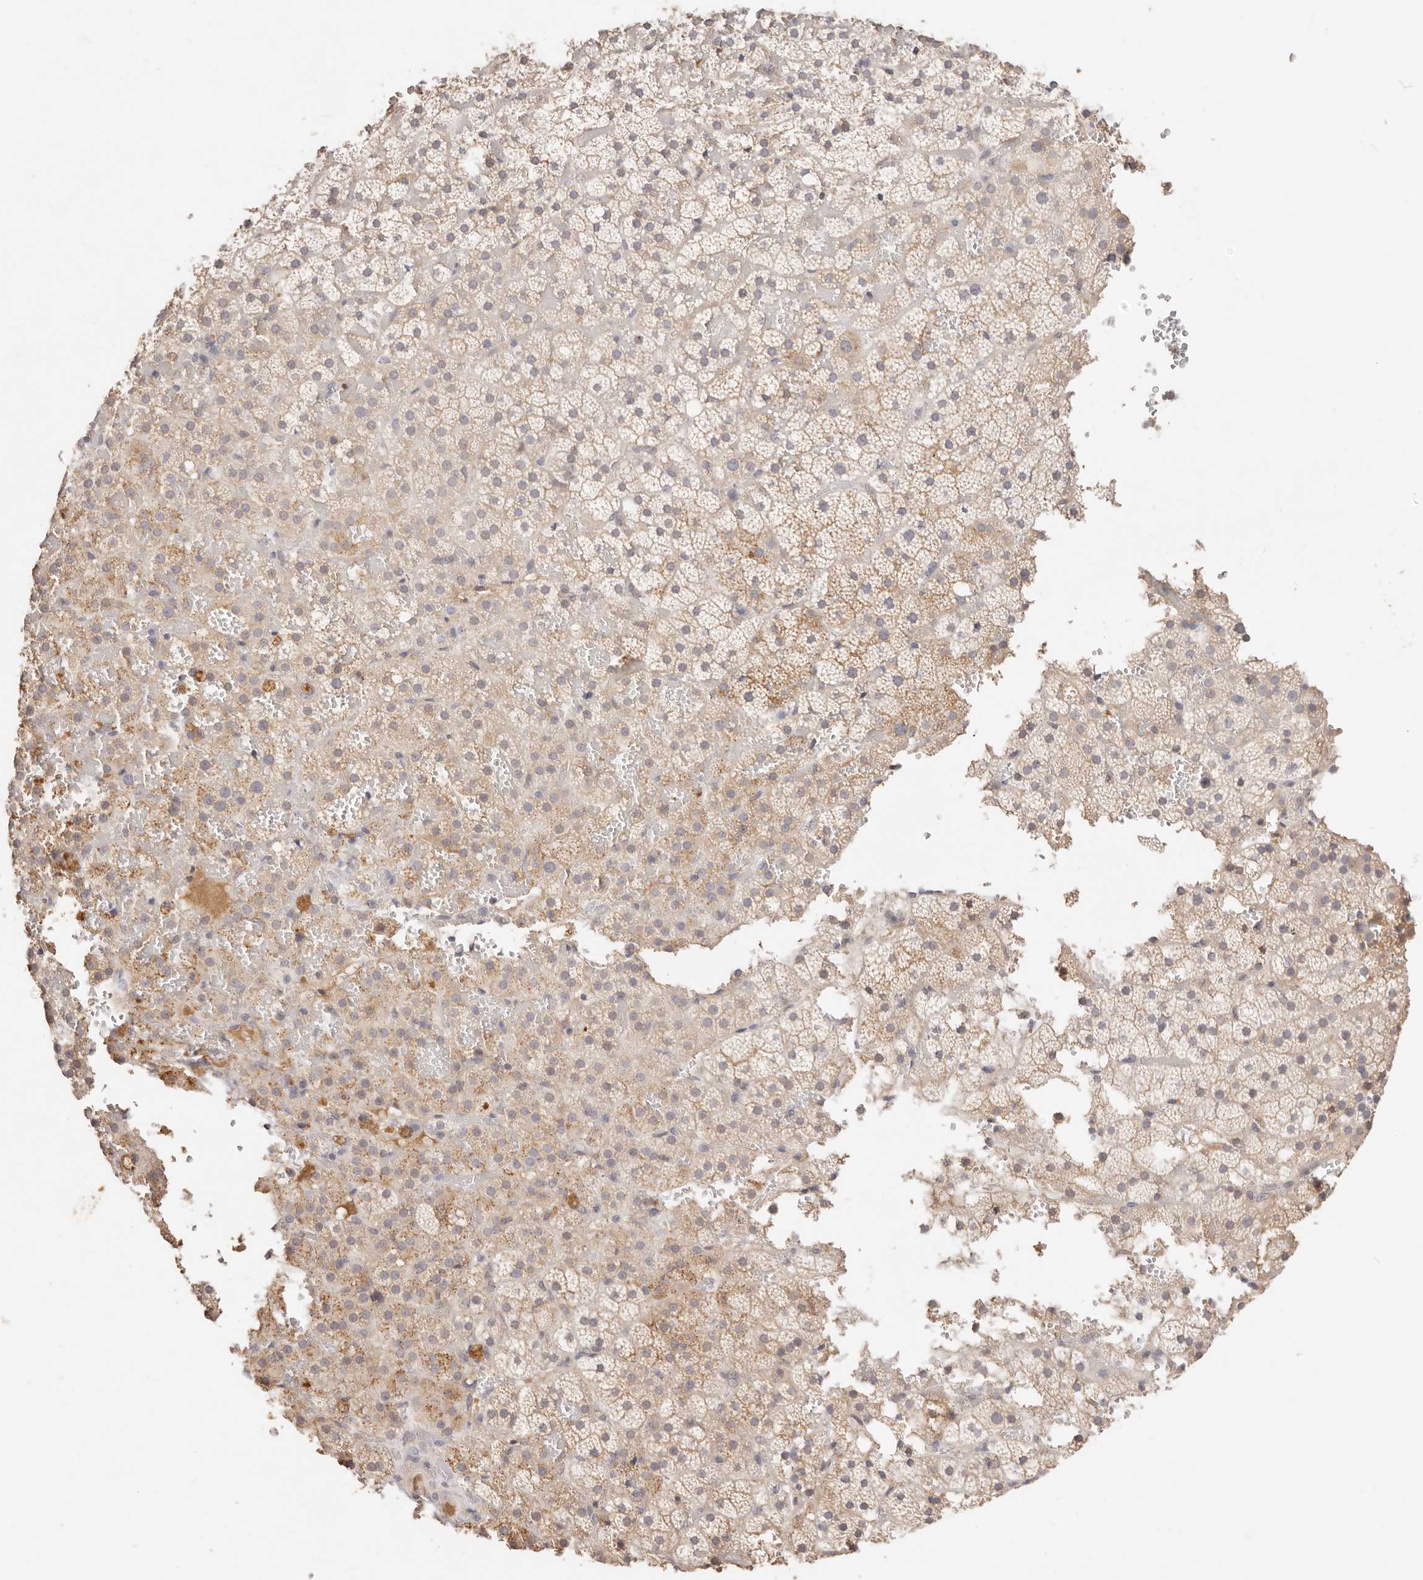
{"staining": {"intensity": "weak", "quantity": "25%-75%", "location": "cytoplasmic/membranous"}, "tissue": "adrenal gland", "cell_type": "Glandular cells", "image_type": "normal", "snomed": [{"axis": "morphology", "description": "Normal tissue, NOS"}, {"axis": "topography", "description": "Adrenal gland"}], "caption": "DAB (3,3'-diaminobenzidine) immunohistochemical staining of benign adrenal gland exhibits weak cytoplasmic/membranous protein expression in about 25%-75% of glandular cells.", "gene": "CXADR", "patient": {"sex": "female", "age": 59}}